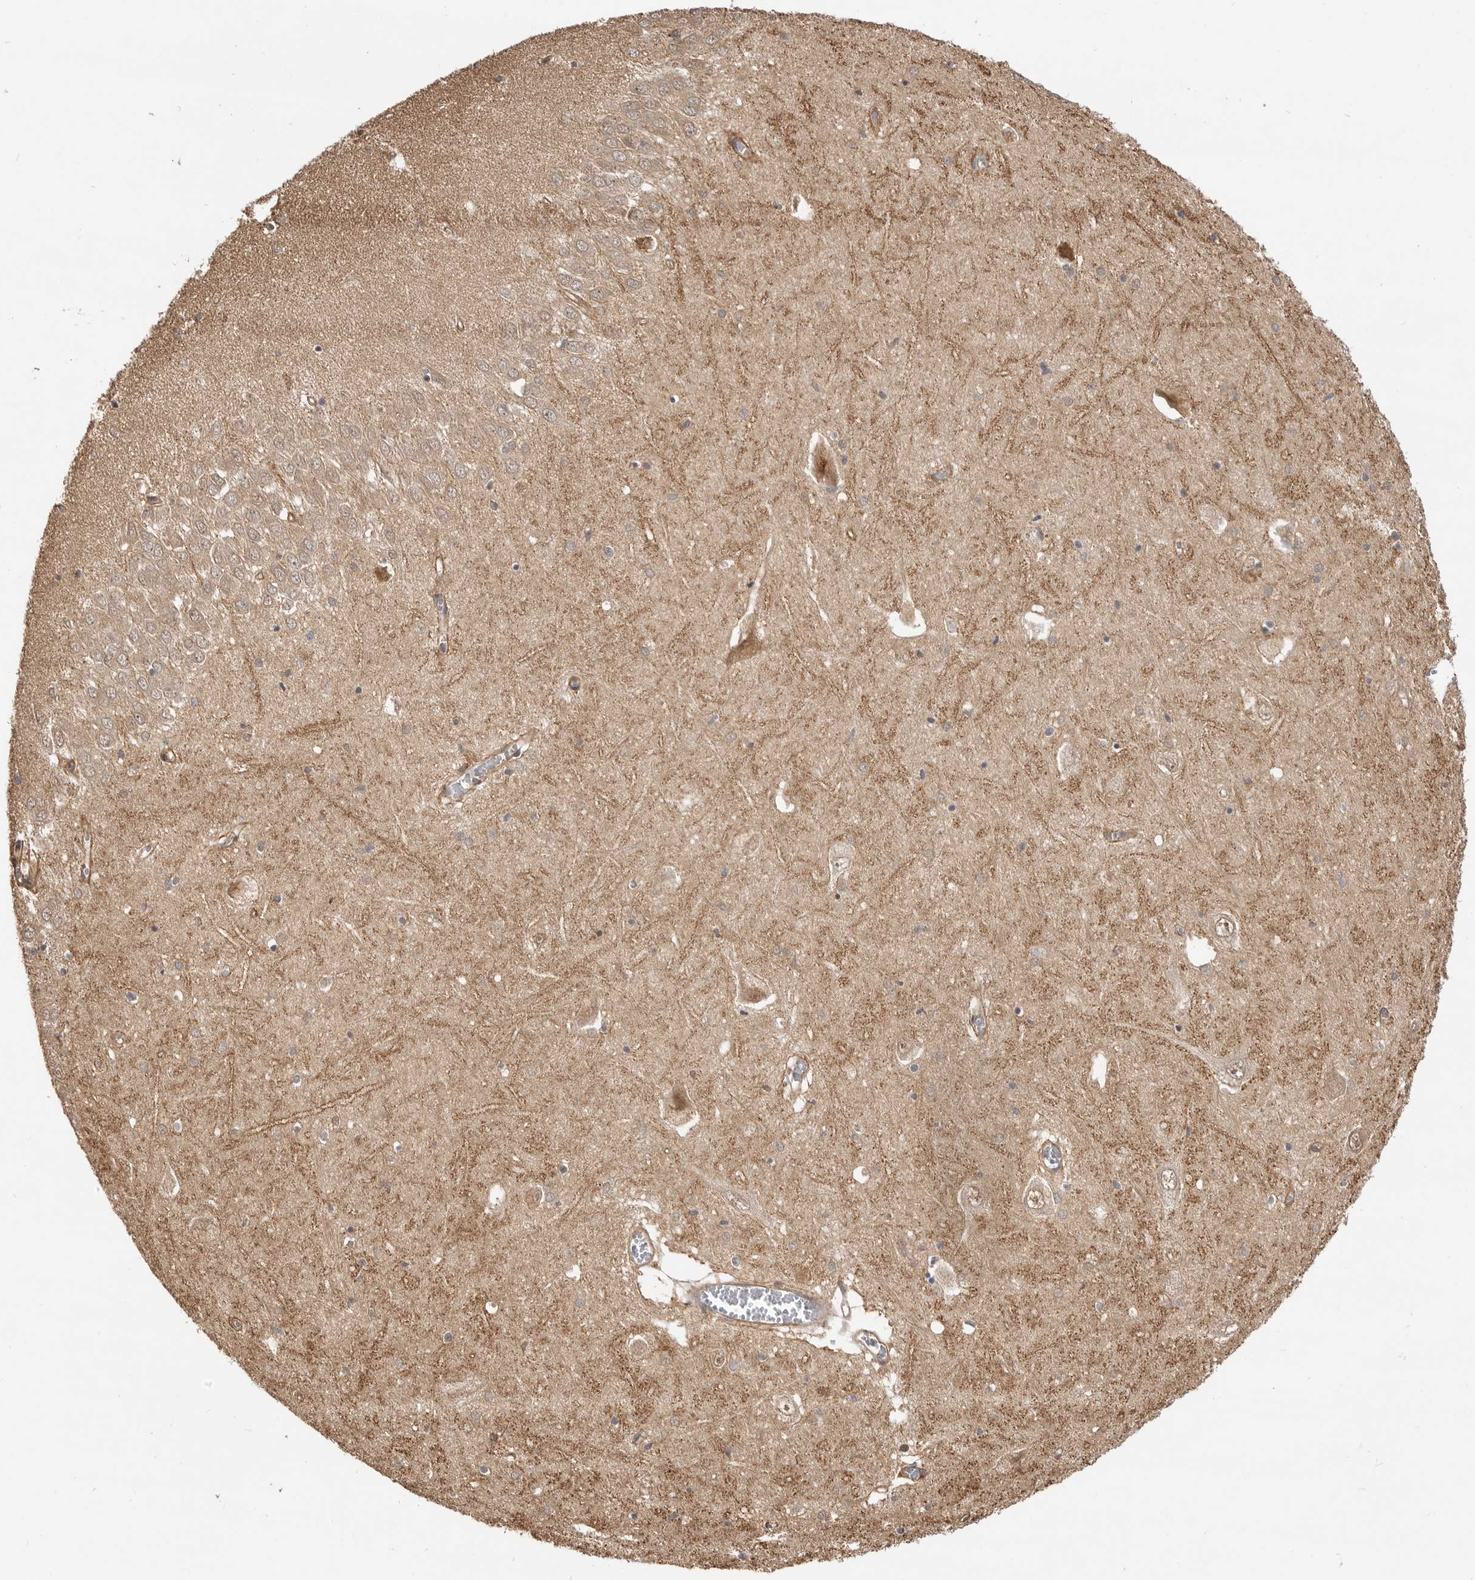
{"staining": {"intensity": "negative", "quantity": "none", "location": "none"}, "tissue": "hippocampus", "cell_type": "Glial cells", "image_type": "normal", "snomed": [{"axis": "morphology", "description": "Normal tissue, NOS"}, {"axis": "topography", "description": "Hippocampus"}], "caption": "There is no significant expression in glial cells of hippocampus. Brightfield microscopy of IHC stained with DAB (brown) and hematoxylin (blue), captured at high magnification.", "gene": "ADPRS", "patient": {"sex": "male", "age": 70}}